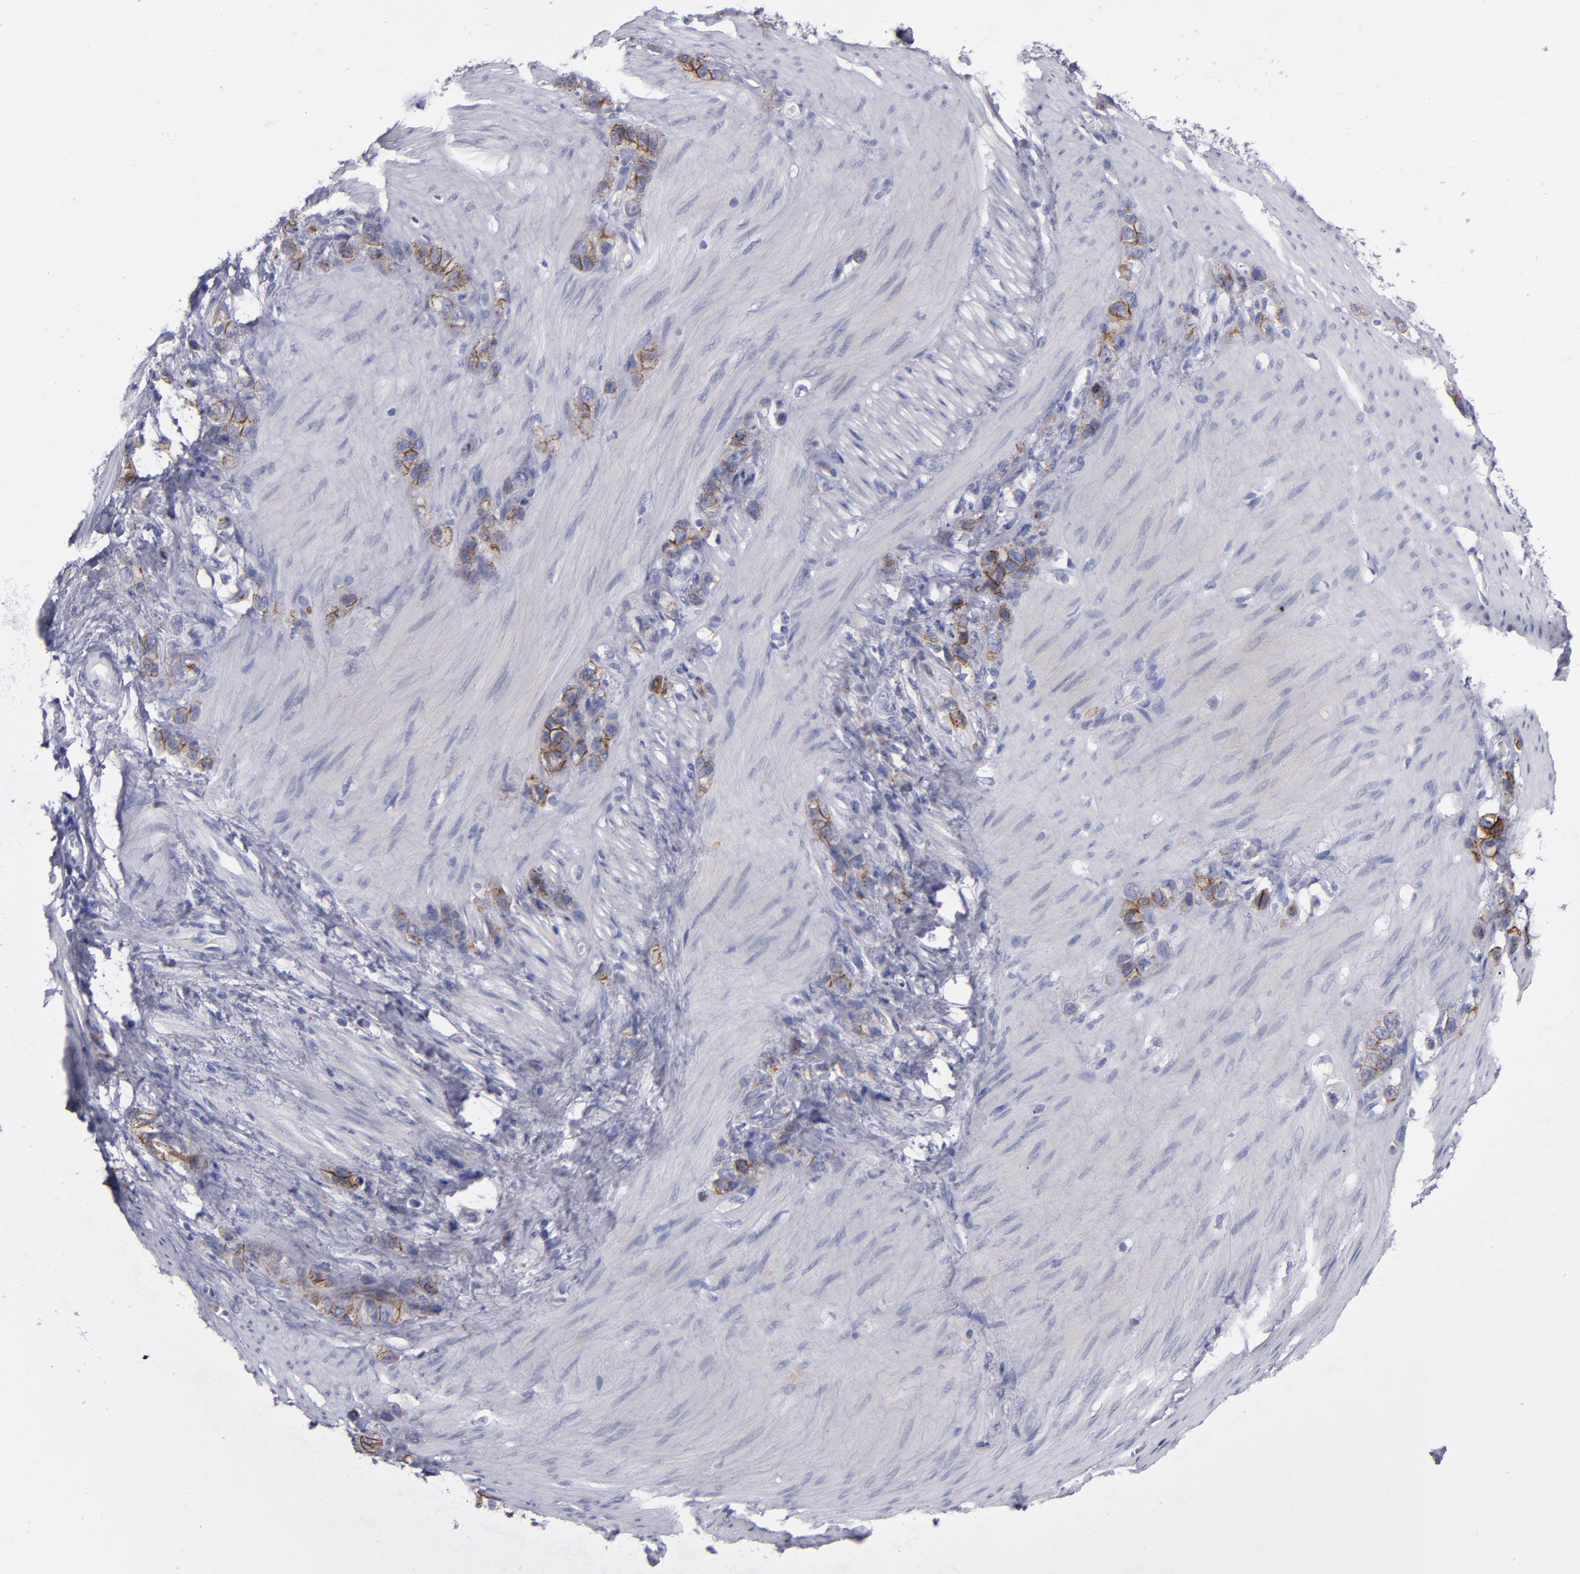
{"staining": {"intensity": "moderate", "quantity": ">75%", "location": "cytoplasmic/membranous"}, "tissue": "stomach cancer", "cell_type": "Tumor cells", "image_type": "cancer", "snomed": [{"axis": "morphology", "description": "Normal tissue, NOS"}, {"axis": "morphology", "description": "Adenocarcinoma, NOS"}, {"axis": "morphology", "description": "Adenocarcinoma, High grade"}, {"axis": "topography", "description": "Stomach, upper"}, {"axis": "topography", "description": "Stomach"}], "caption": "Protein analysis of adenocarcinoma (stomach) tissue demonstrates moderate cytoplasmic/membranous expression in about >75% of tumor cells.", "gene": "CDH3", "patient": {"sex": "female", "age": 65}}